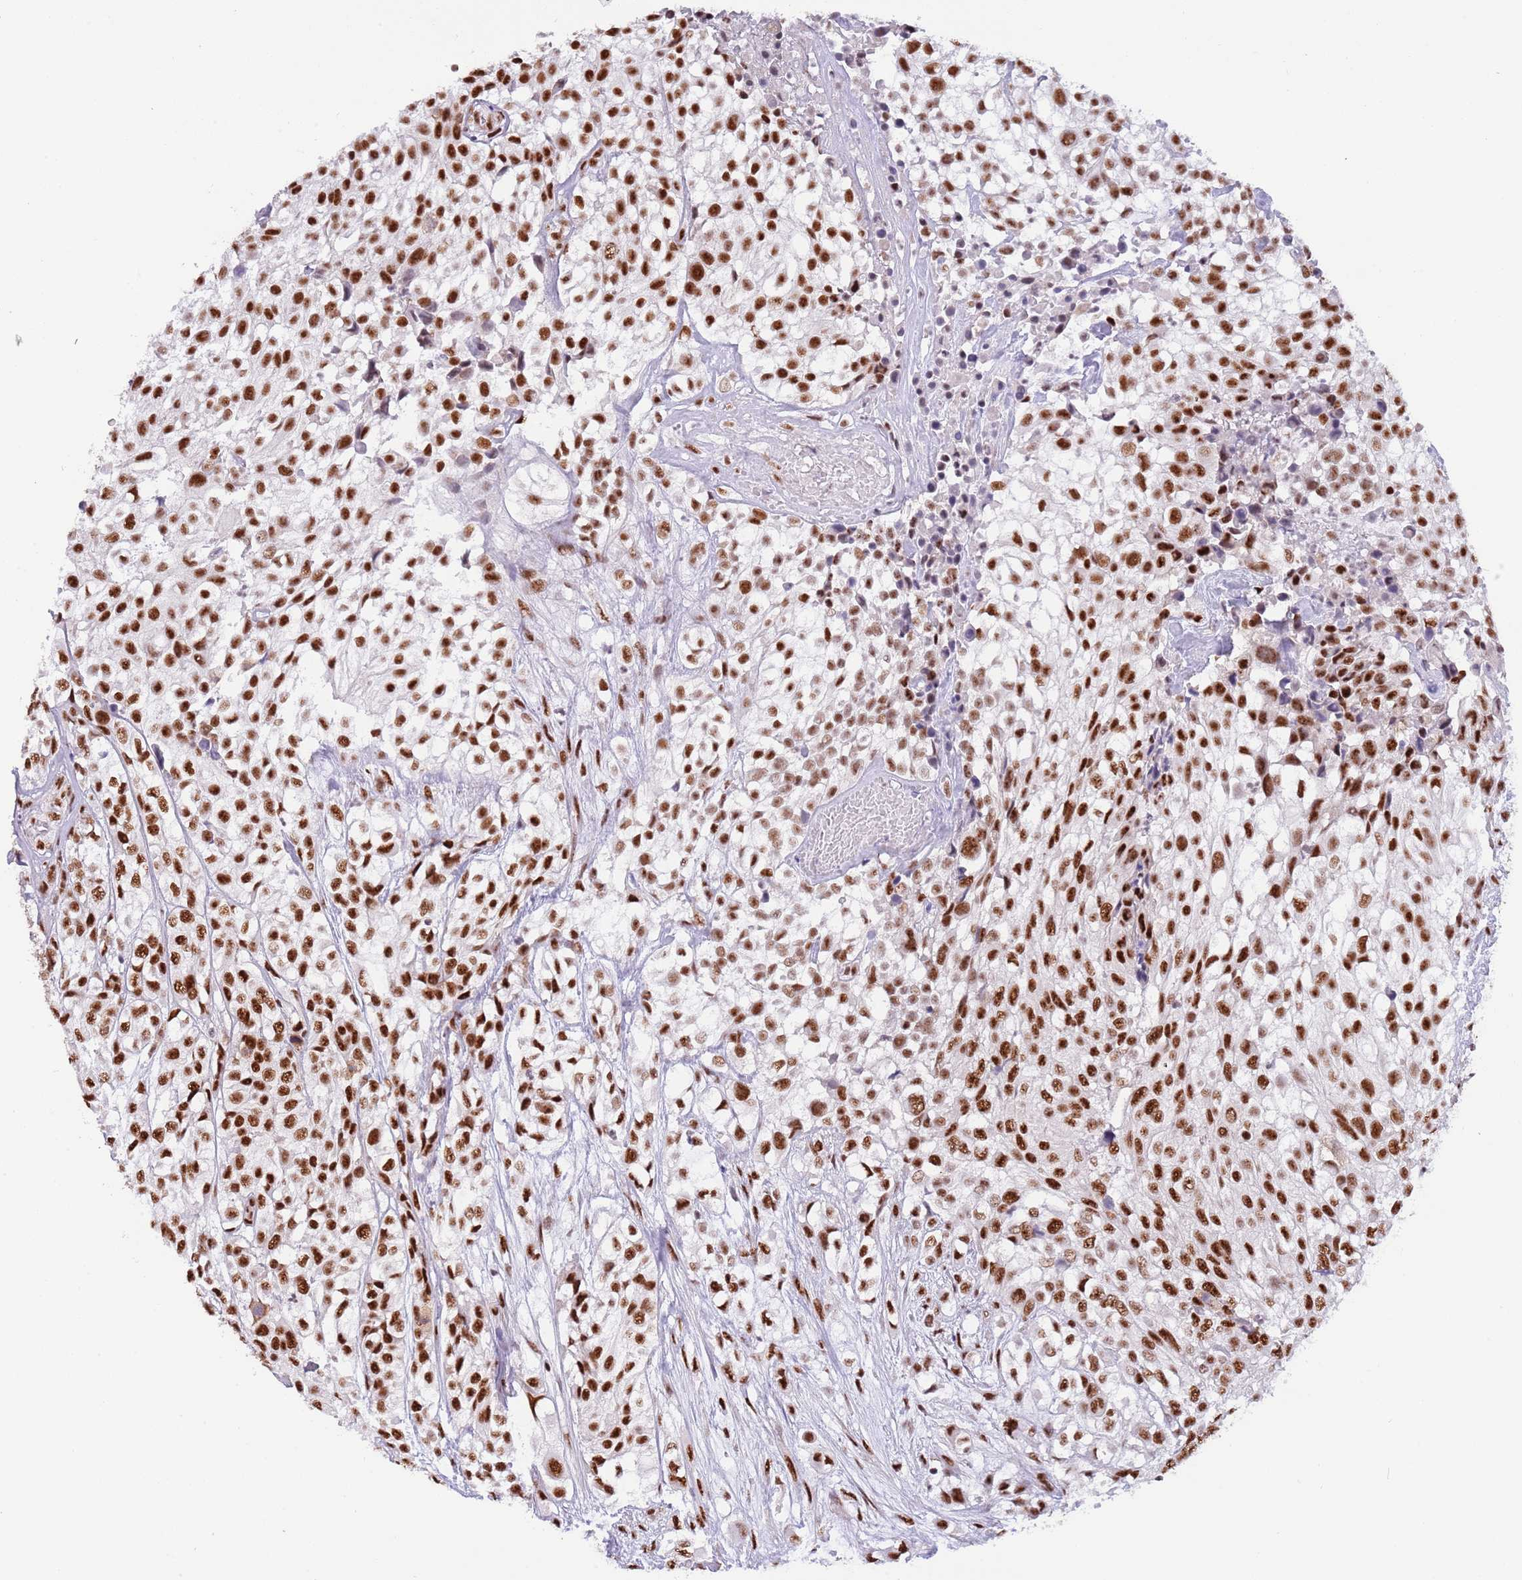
{"staining": {"intensity": "strong", "quantity": ">75%", "location": "nuclear"}, "tissue": "urothelial cancer", "cell_type": "Tumor cells", "image_type": "cancer", "snomed": [{"axis": "morphology", "description": "Urothelial carcinoma, High grade"}, {"axis": "topography", "description": "Urinary bladder"}], "caption": "Immunohistochemistry (DAB (3,3'-diaminobenzidine)) staining of urothelial cancer displays strong nuclear protein expression in approximately >75% of tumor cells.", "gene": "SF3A2", "patient": {"sex": "male", "age": 56}}